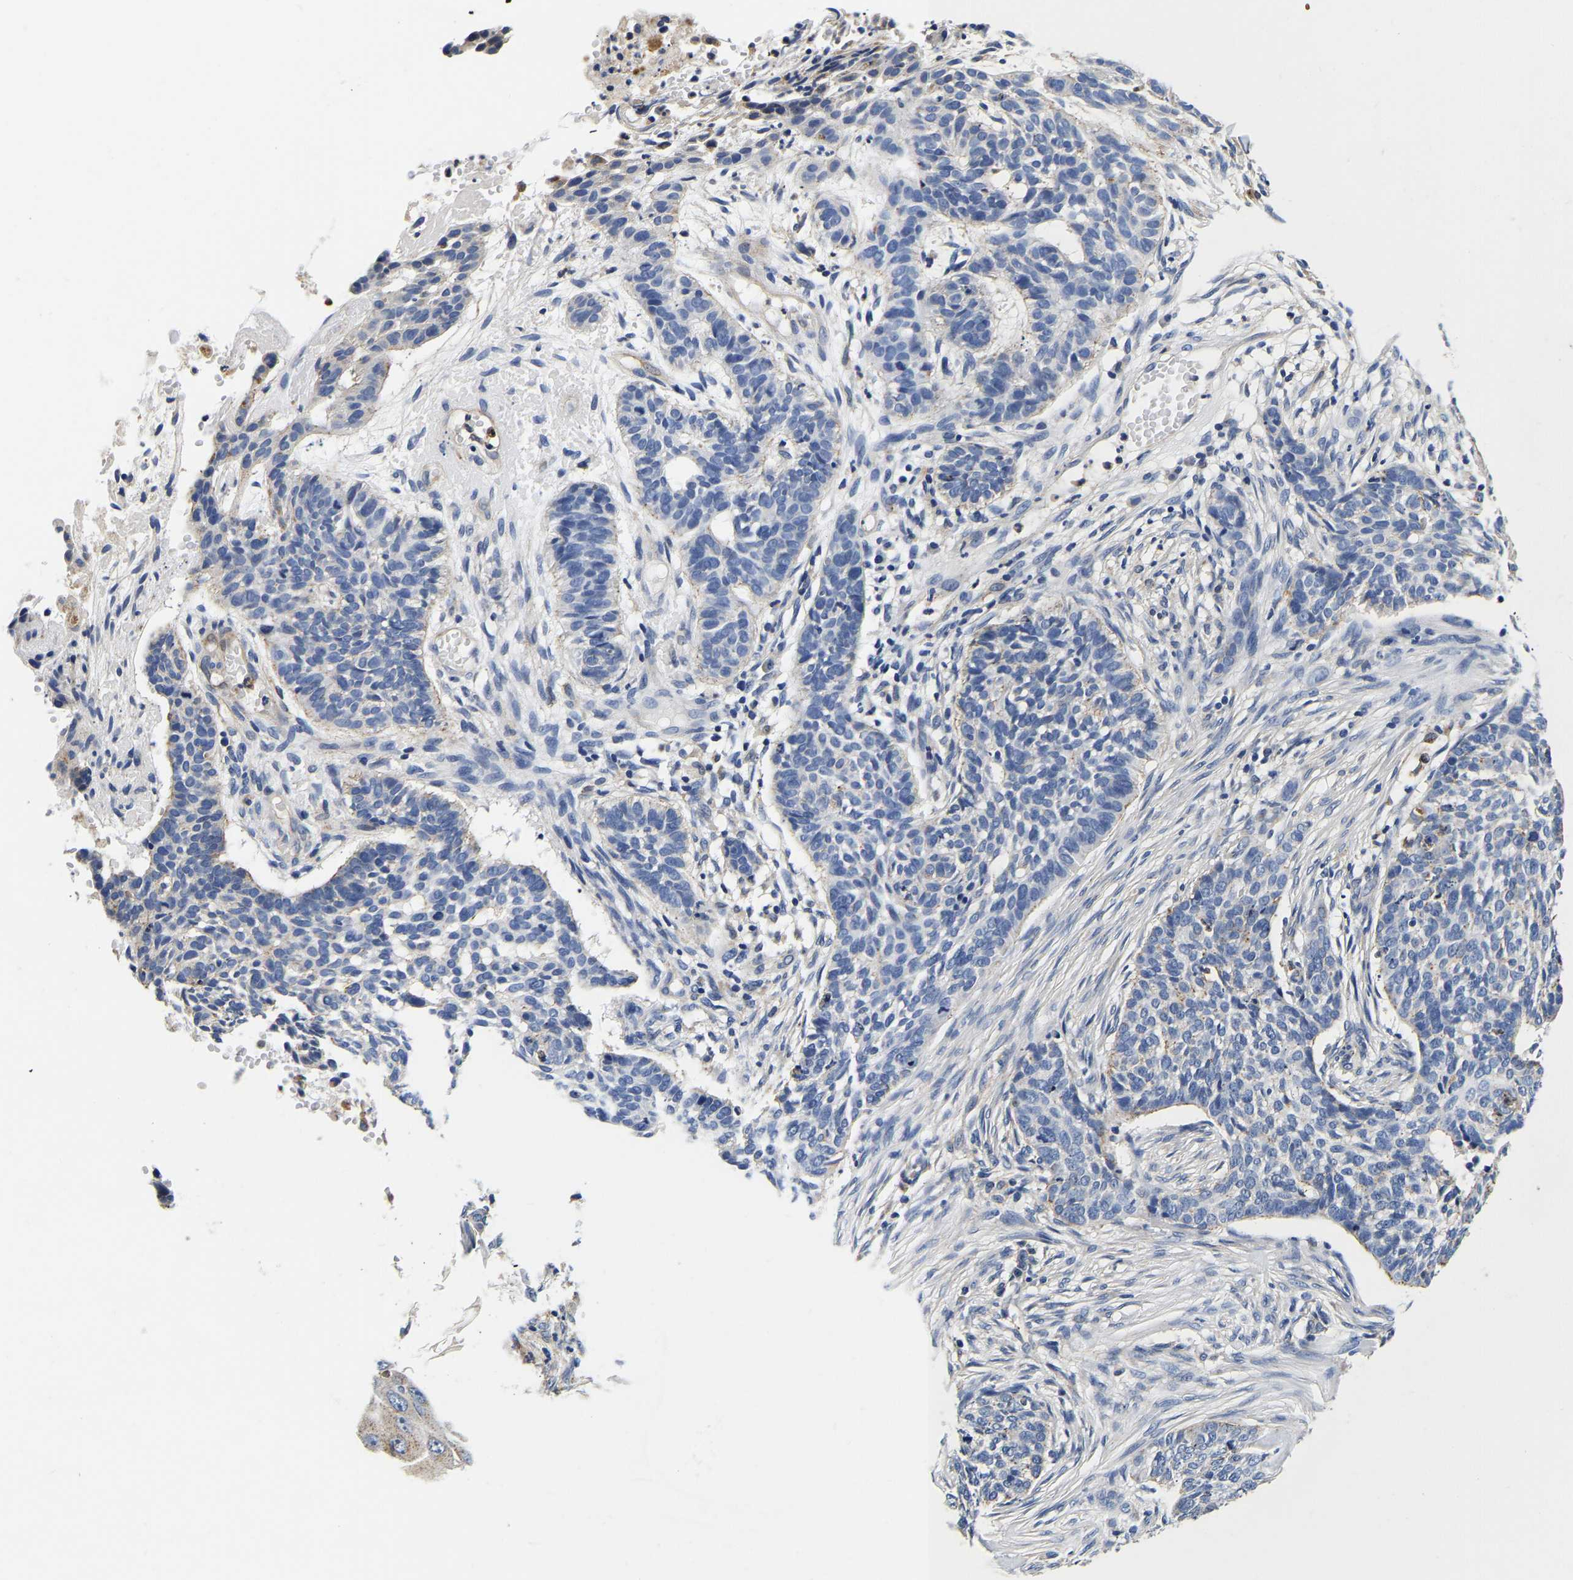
{"staining": {"intensity": "negative", "quantity": "none", "location": "none"}, "tissue": "skin cancer", "cell_type": "Tumor cells", "image_type": "cancer", "snomed": [{"axis": "morphology", "description": "Basal cell carcinoma"}, {"axis": "topography", "description": "Skin"}], "caption": "DAB immunohistochemical staining of human skin cancer exhibits no significant staining in tumor cells.", "gene": "GRN", "patient": {"sex": "male", "age": 85}}